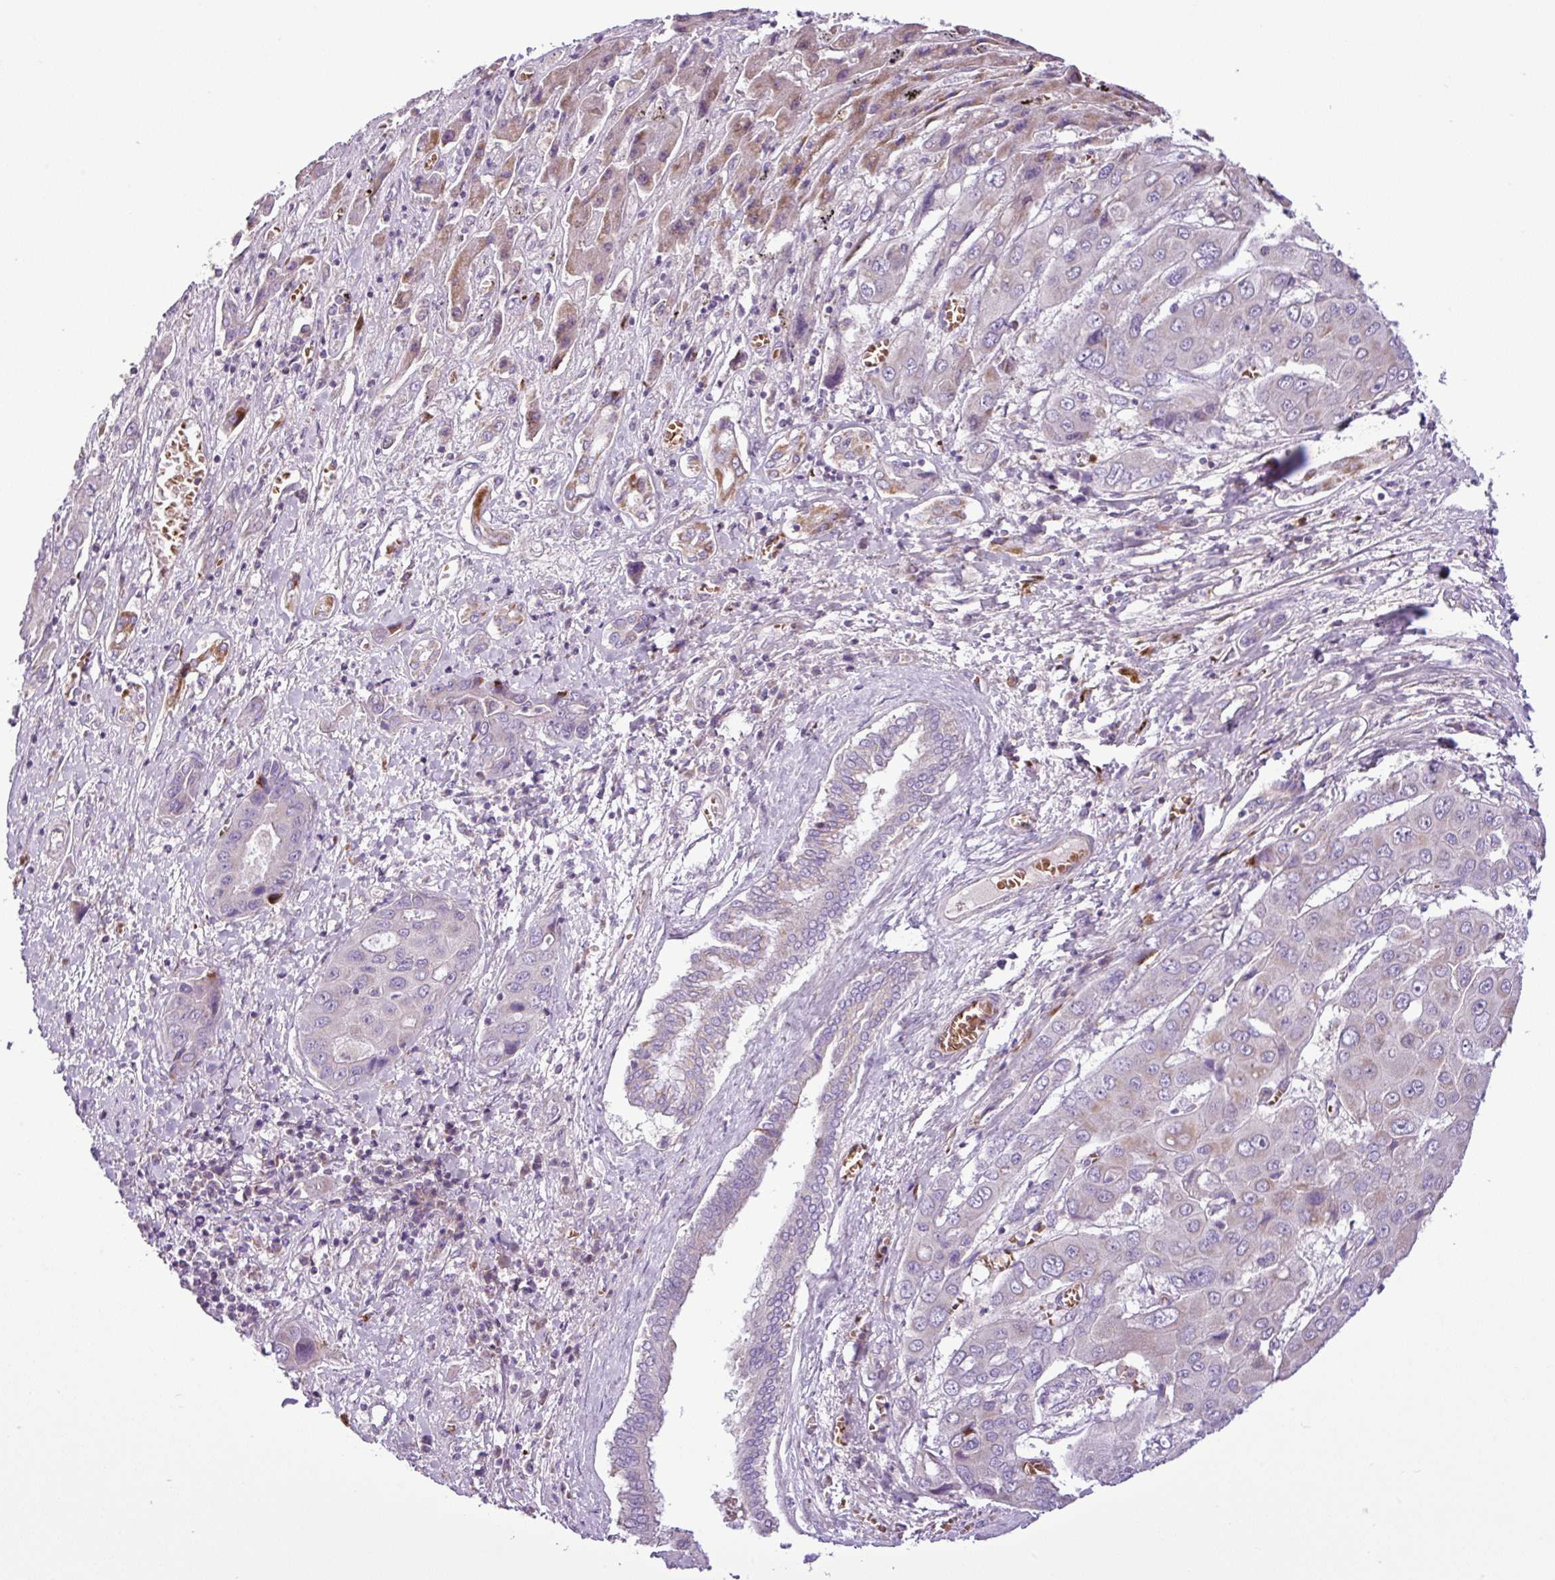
{"staining": {"intensity": "negative", "quantity": "none", "location": "none"}, "tissue": "liver cancer", "cell_type": "Tumor cells", "image_type": "cancer", "snomed": [{"axis": "morphology", "description": "Cholangiocarcinoma"}, {"axis": "topography", "description": "Liver"}], "caption": "An image of human cholangiocarcinoma (liver) is negative for staining in tumor cells.", "gene": "FAM183A", "patient": {"sex": "male", "age": 67}}